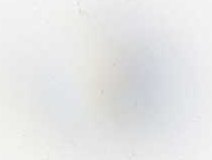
{"staining": {"intensity": "negative", "quantity": "none", "location": "none"}, "tissue": "colorectal cancer", "cell_type": "Tumor cells", "image_type": "cancer", "snomed": [{"axis": "morphology", "description": "Adenocarcinoma, NOS"}, {"axis": "topography", "description": "Rectum"}], "caption": "An image of colorectal adenocarcinoma stained for a protein reveals no brown staining in tumor cells. (DAB IHC with hematoxylin counter stain).", "gene": "C10orf53", "patient": {"sex": "female", "age": 59}}